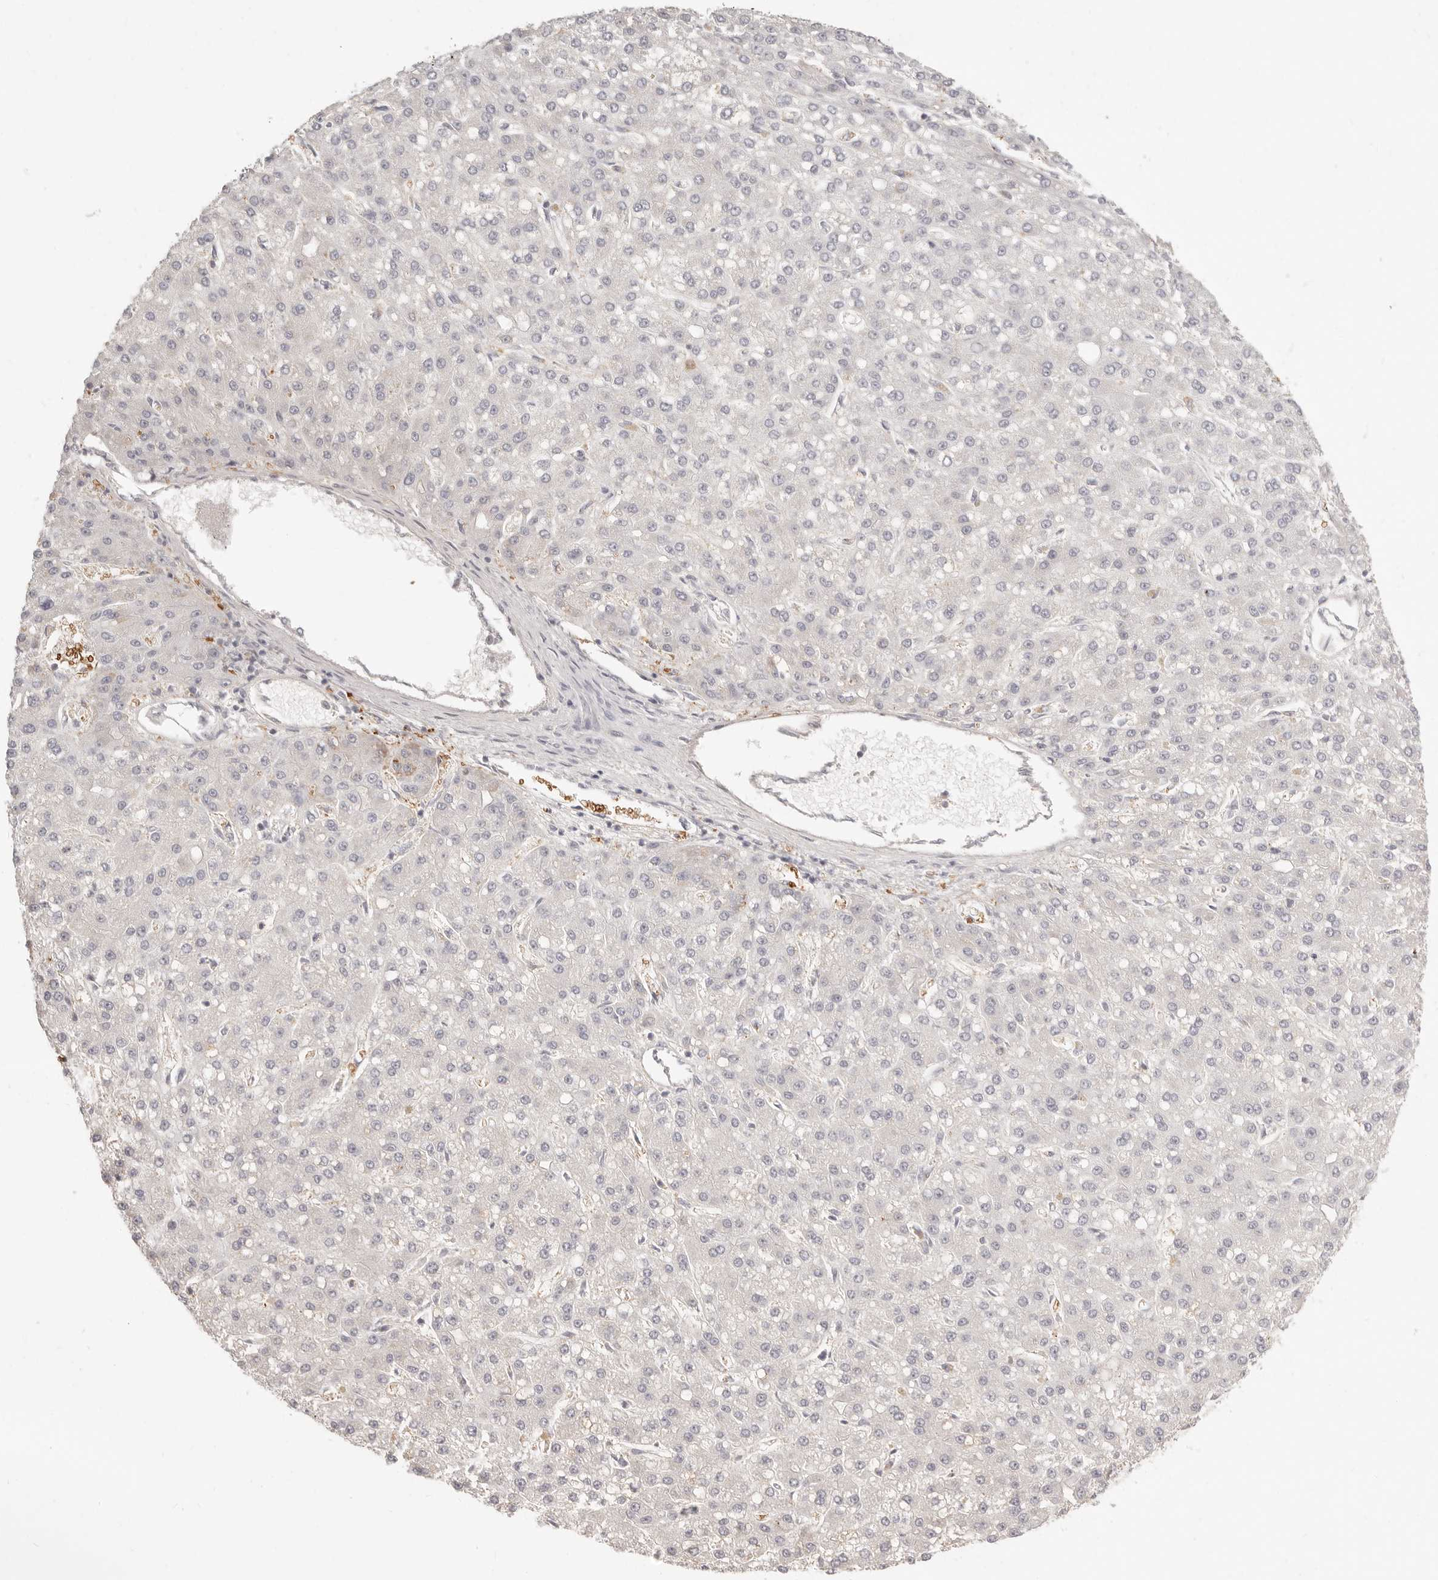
{"staining": {"intensity": "negative", "quantity": "none", "location": "none"}, "tissue": "liver cancer", "cell_type": "Tumor cells", "image_type": "cancer", "snomed": [{"axis": "morphology", "description": "Carcinoma, Hepatocellular, NOS"}, {"axis": "topography", "description": "Liver"}], "caption": "This is an immunohistochemistry (IHC) image of human liver hepatocellular carcinoma. There is no staining in tumor cells.", "gene": "FABP1", "patient": {"sex": "male", "age": 67}}